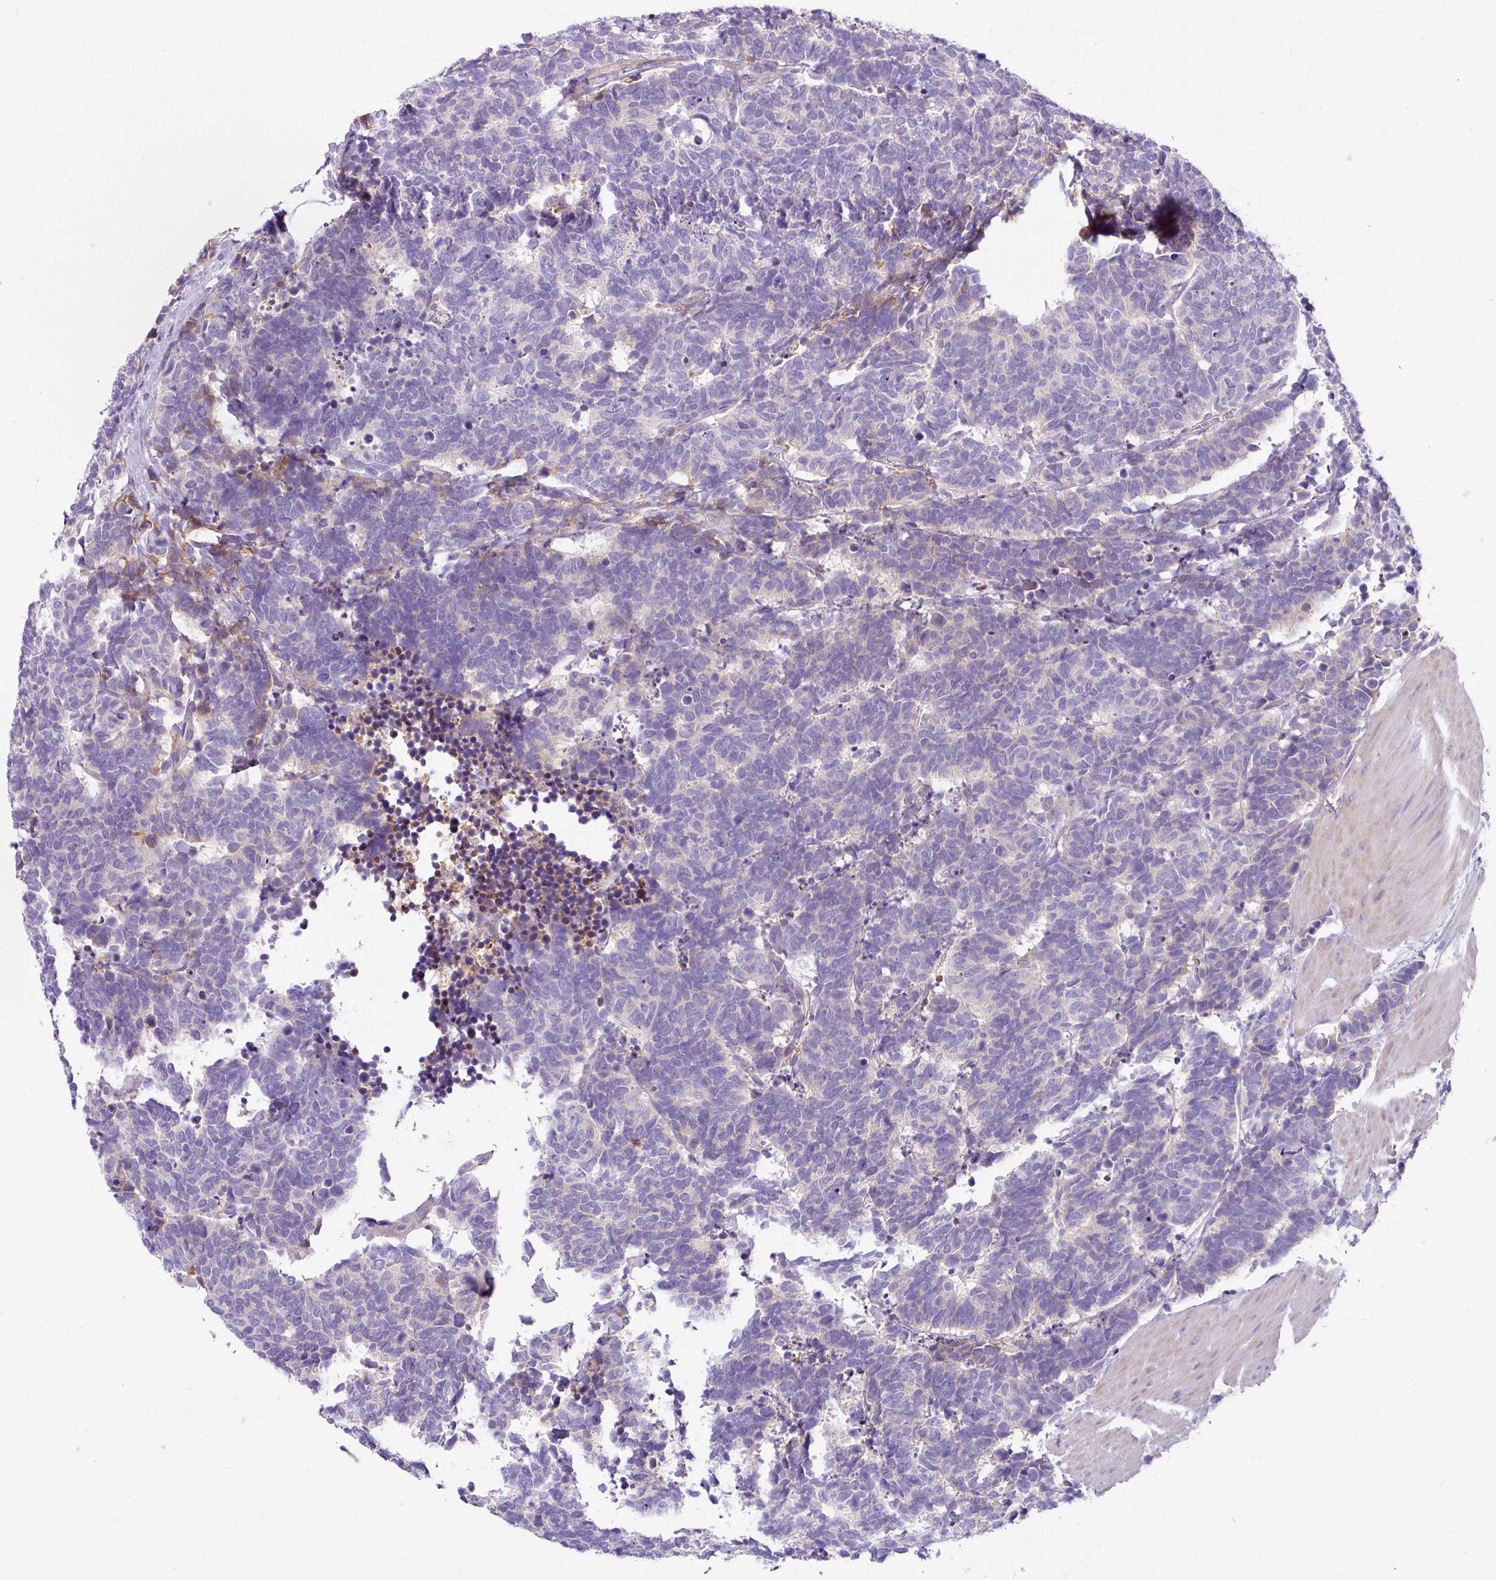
{"staining": {"intensity": "negative", "quantity": "none", "location": "none"}, "tissue": "carcinoid", "cell_type": "Tumor cells", "image_type": "cancer", "snomed": [{"axis": "morphology", "description": "Carcinoma, NOS"}, {"axis": "morphology", "description": "Carcinoid, malignant, NOS"}, {"axis": "topography", "description": "Urinary bladder"}], "caption": "This image is of carcinoid stained with immunohistochemistry to label a protein in brown with the nuclei are counter-stained blue. There is no positivity in tumor cells.", "gene": "DNAL1", "patient": {"sex": "male", "age": 57}}